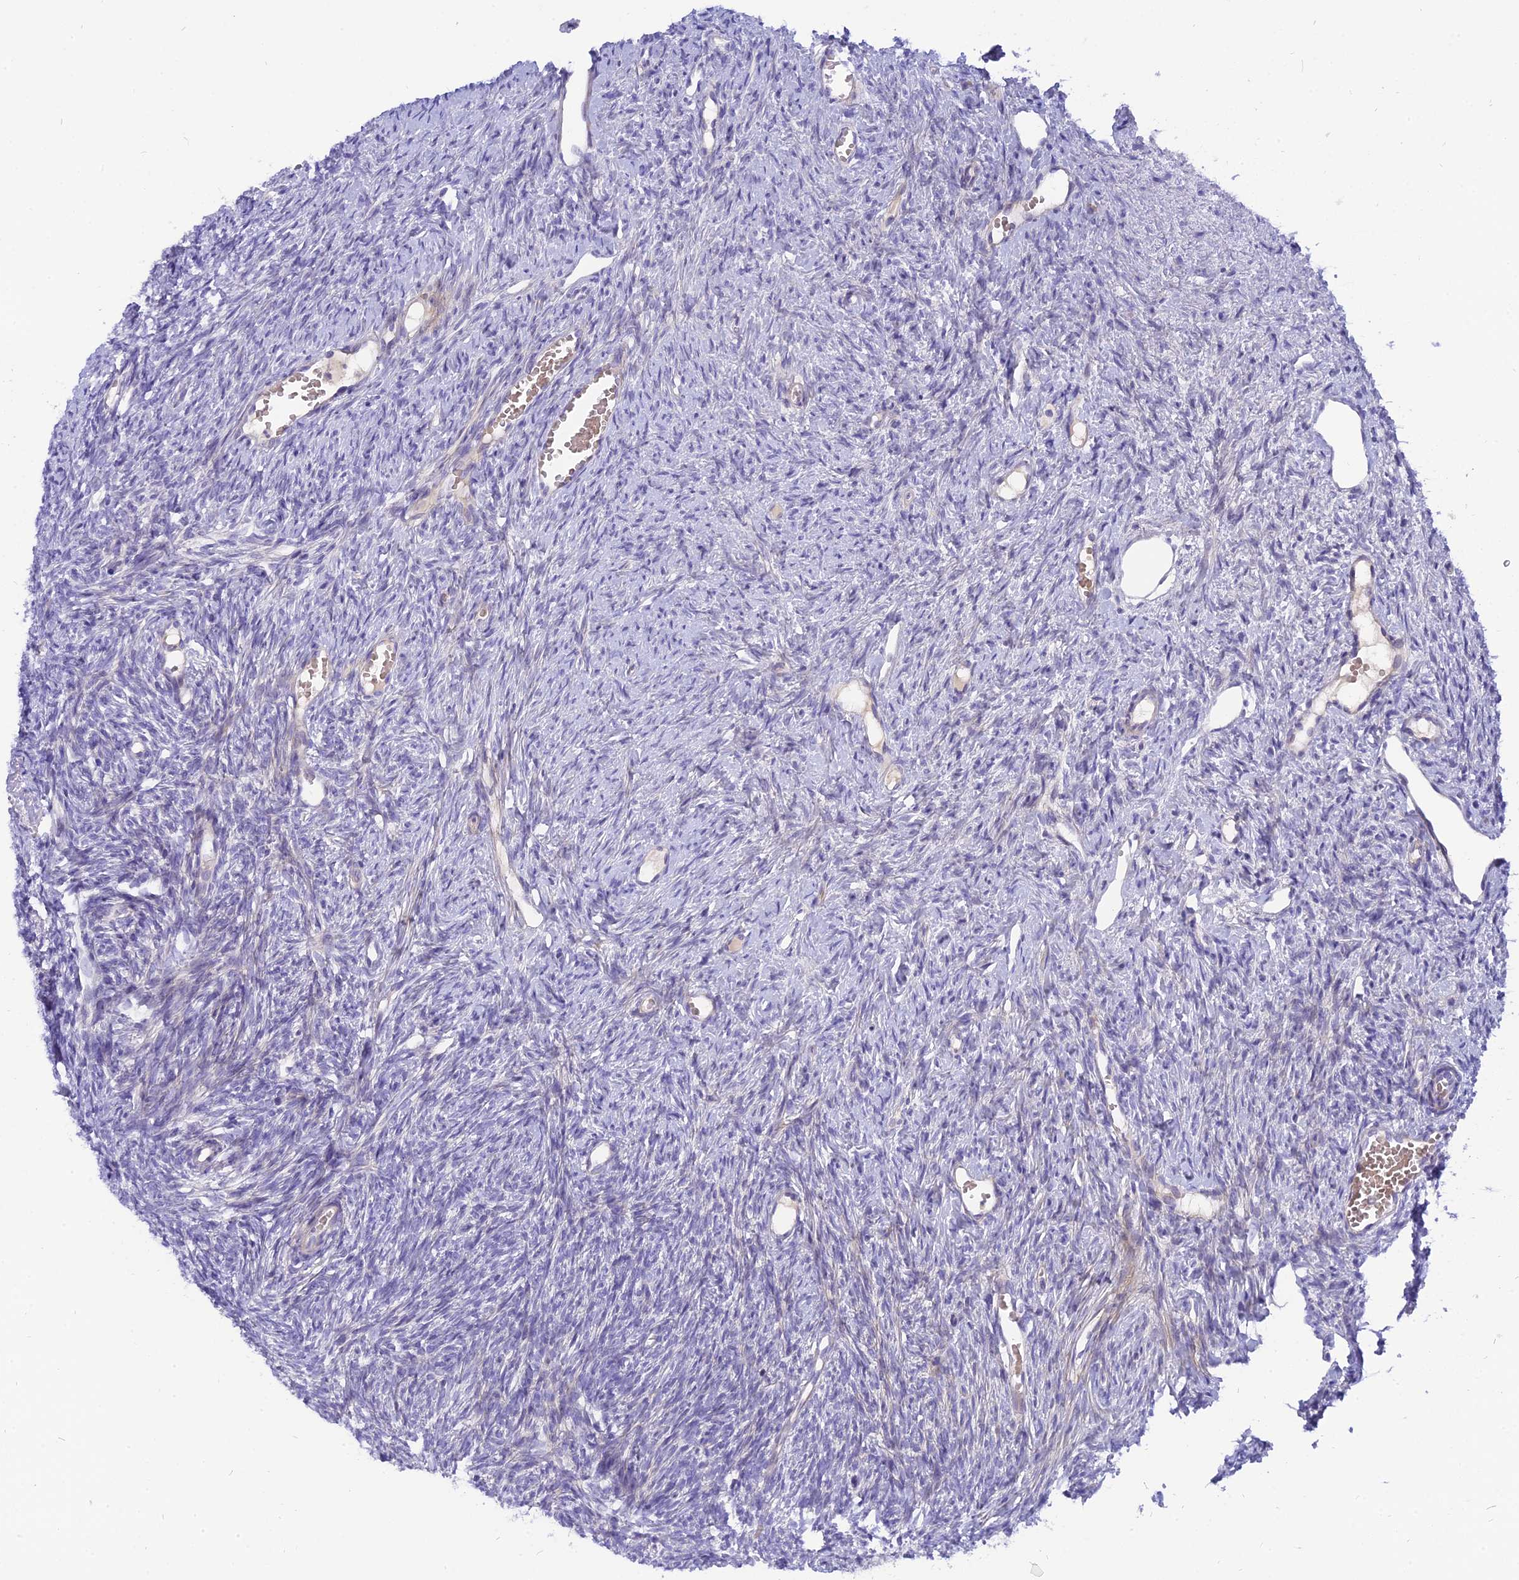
{"staining": {"intensity": "negative", "quantity": "none", "location": "none"}, "tissue": "ovary", "cell_type": "Ovarian stroma cells", "image_type": "normal", "snomed": [{"axis": "morphology", "description": "Normal tissue, NOS"}, {"axis": "topography", "description": "Ovary"}], "caption": "A histopathology image of ovary stained for a protein demonstrates no brown staining in ovarian stroma cells.", "gene": "MBD3L1", "patient": {"sex": "female", "age": 51}}